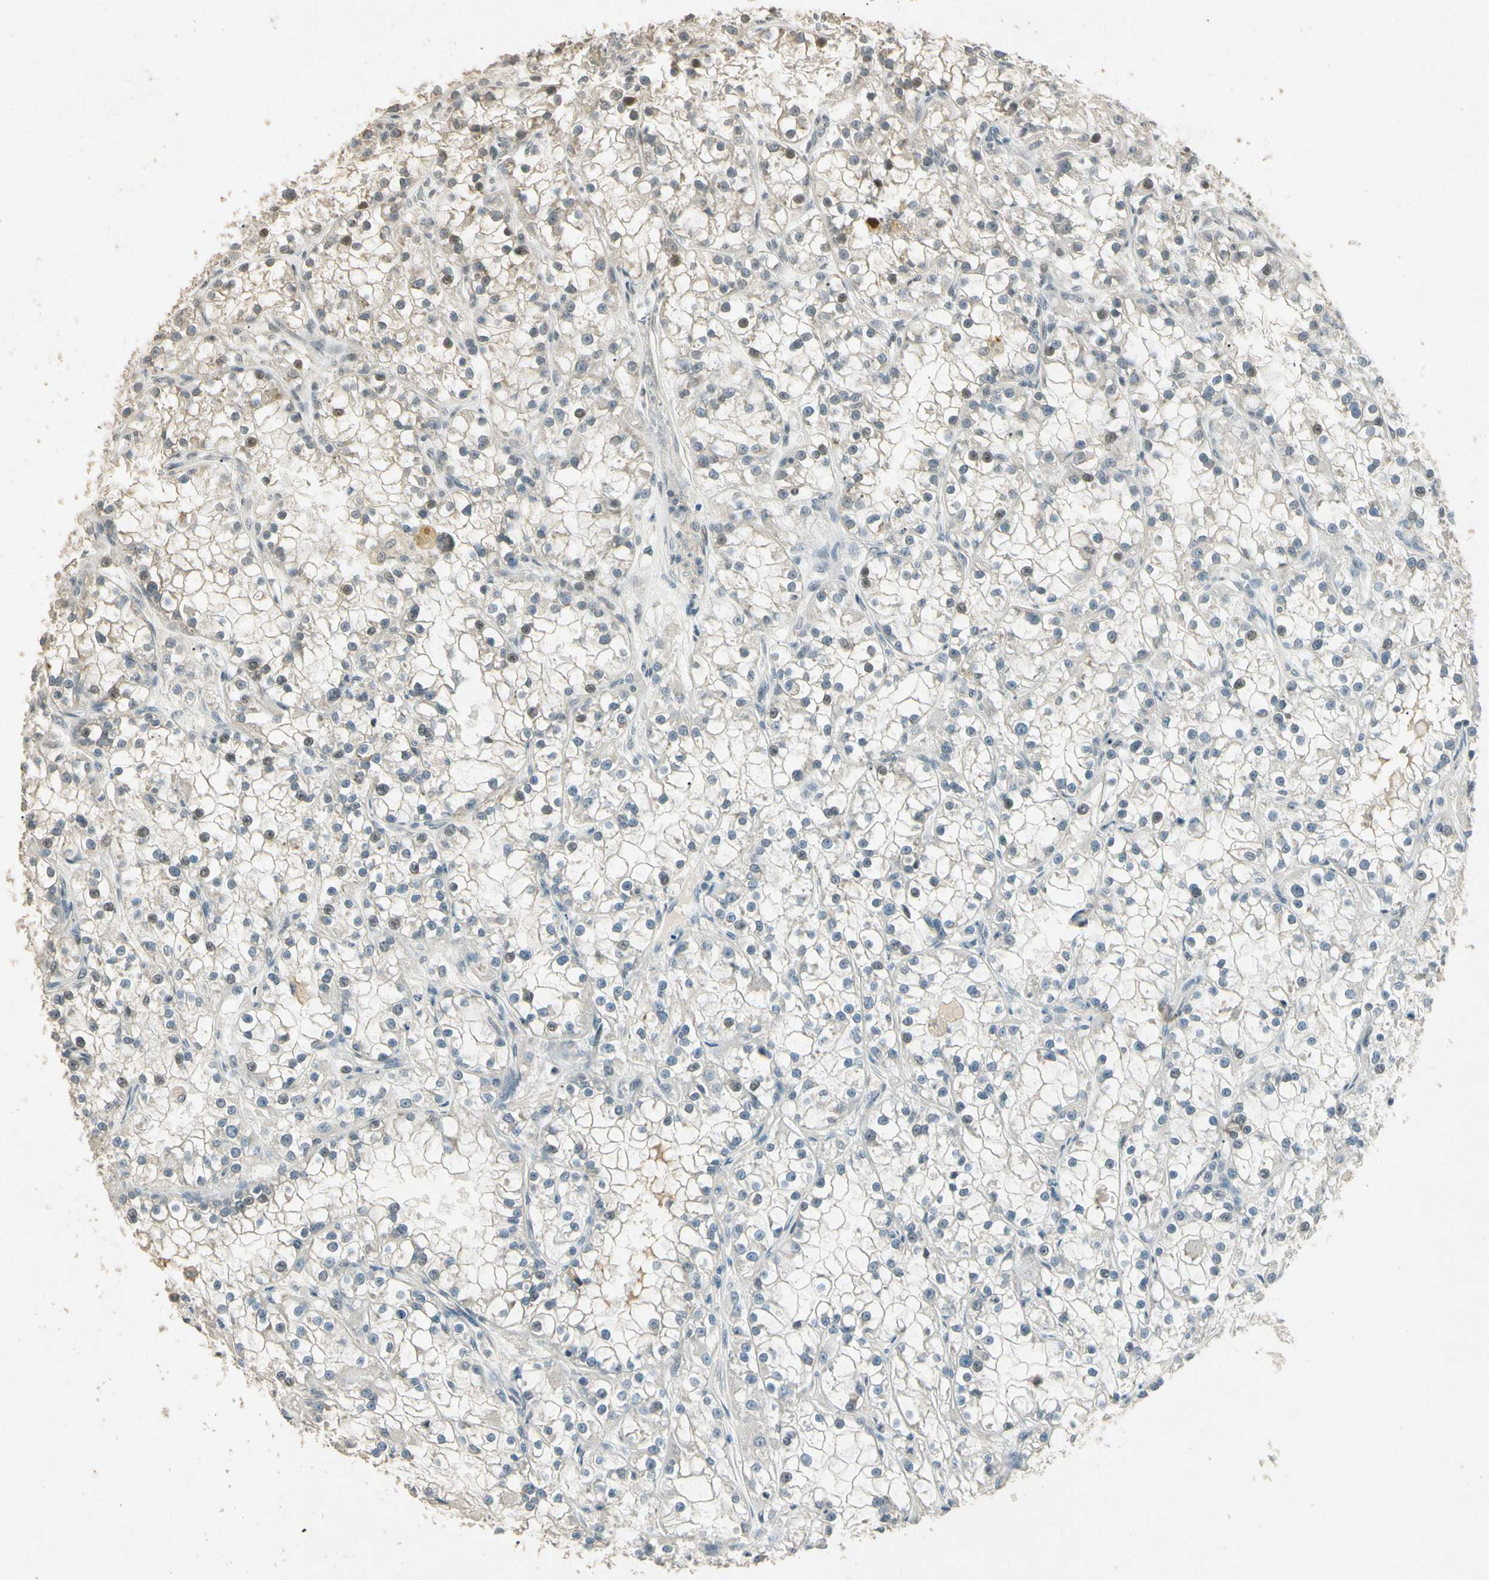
{"staining": {"intensity": "weak", "quantity": "25%-75%", "location": "cytoplasmic/membranous,nuclear"}, "tissue": "renal cancer", "cell_type": "Tumor cells", "image_type": "cancer", "snomed": [{"axis": "morphology", "description": "Adenocarcinoma, NOS"}, {"axis": "topography", "description": "Kidney"}], "caption": "There is low levels of weak cytoplasmic/membranous and nuclear positivity in tumor cells of renal cancer (adenocarcinoma), as demonstrated by immunohistochemical staining (brown color).", "gene": "ZBTB4", "patient": {"sex": "female", "age": 52}}